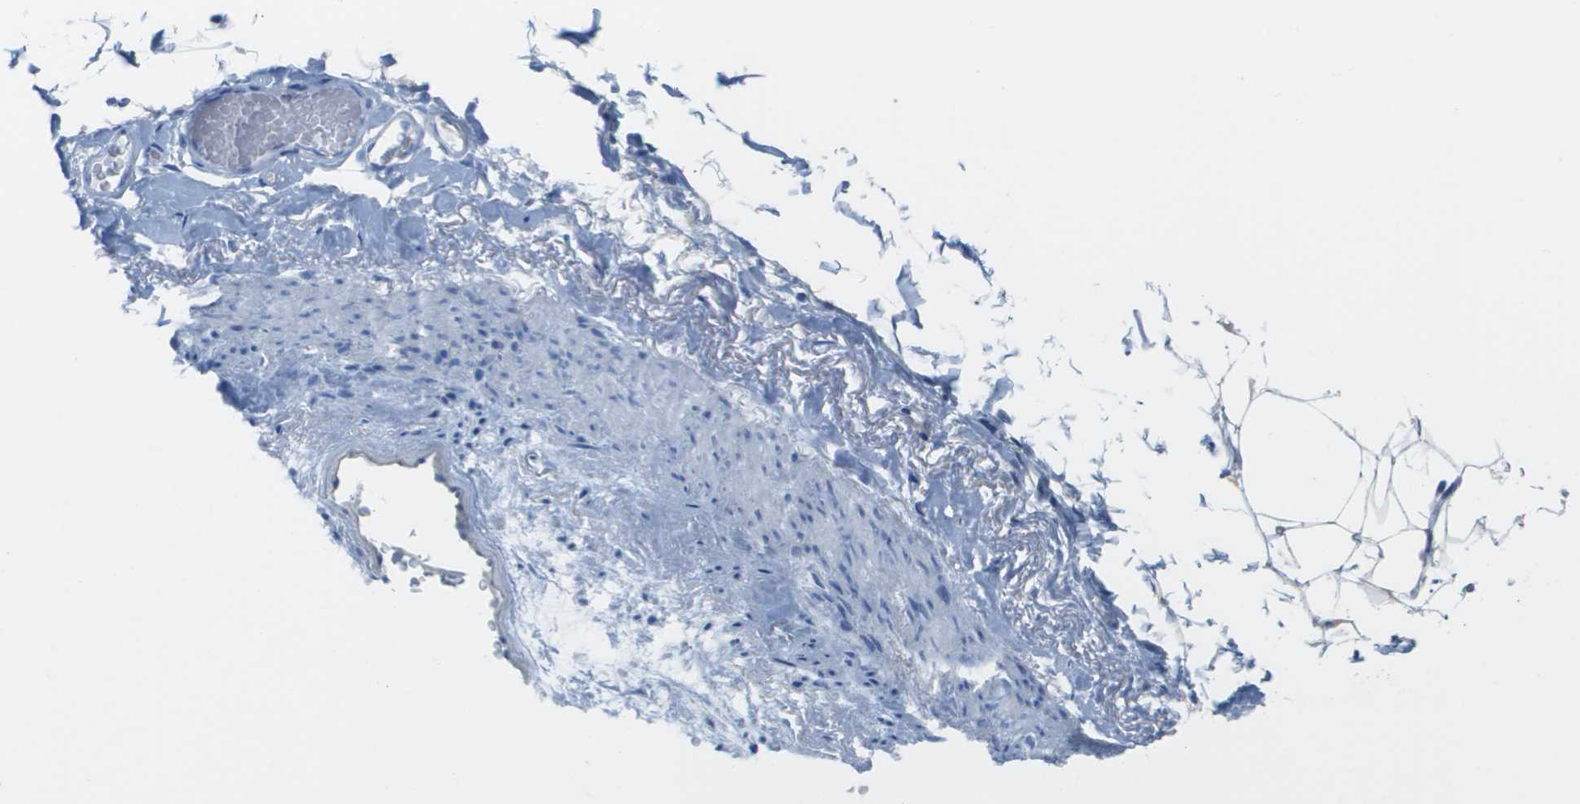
{"staining": {"intensity": "negative", "quantity": "none", "location": "none"}, "tissue": "adipose tissue", "cell_type": "Adipocytes", "image_type": "normal", "snomed": [{"axis": "morphology", "description": "Normal tissue, NOS"}, {"axis": "topography", "description": "Breast"}, {"axis": "topography", "description": "Soft tissue"}], "caption": "Immunohistochemistry of benign adipose tissue demonstrates no positivity in adipocytes.", "gene": "CD46", "patient": {"sex": "female", "age": 75}}